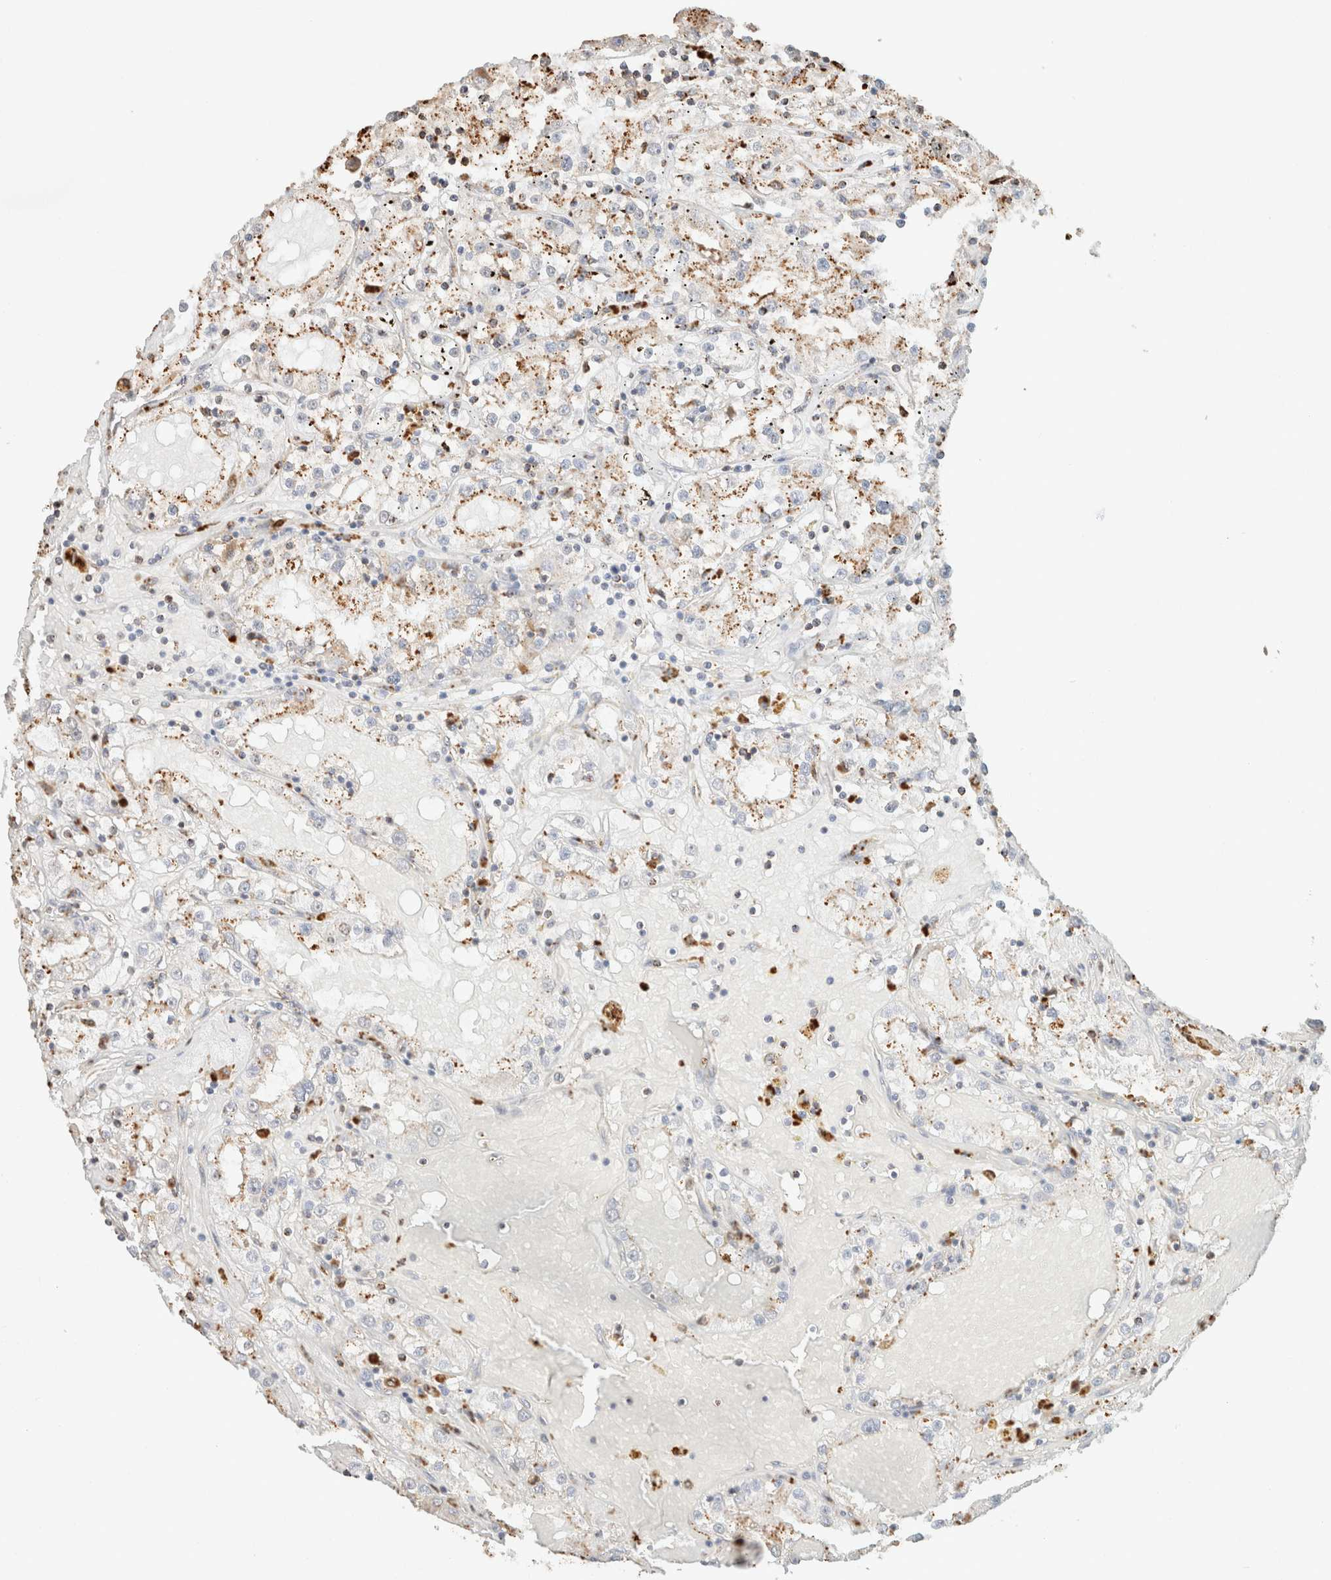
{"staining": {"intensity": "moderate", "quantity": "25%-75%", "location": "cytoplasmic/membranous"}, "tissue": "renal cancer", "cell_type": "Tumor cells", "image_type": "cancer", "snomed": [{"axis": "morphology", "description": "Adenocarcinoma, NOS"}, {"axis": "topography", "description": "Kidney"}], "caption": "Tumor cells exhibit medium levels of moderate cytoplasmic/membranous positivity in about 25%-75% of cells in renal adenocarcinoma.", "gene": "CTSC", "patient": {"sex": "male", "age": 56}}